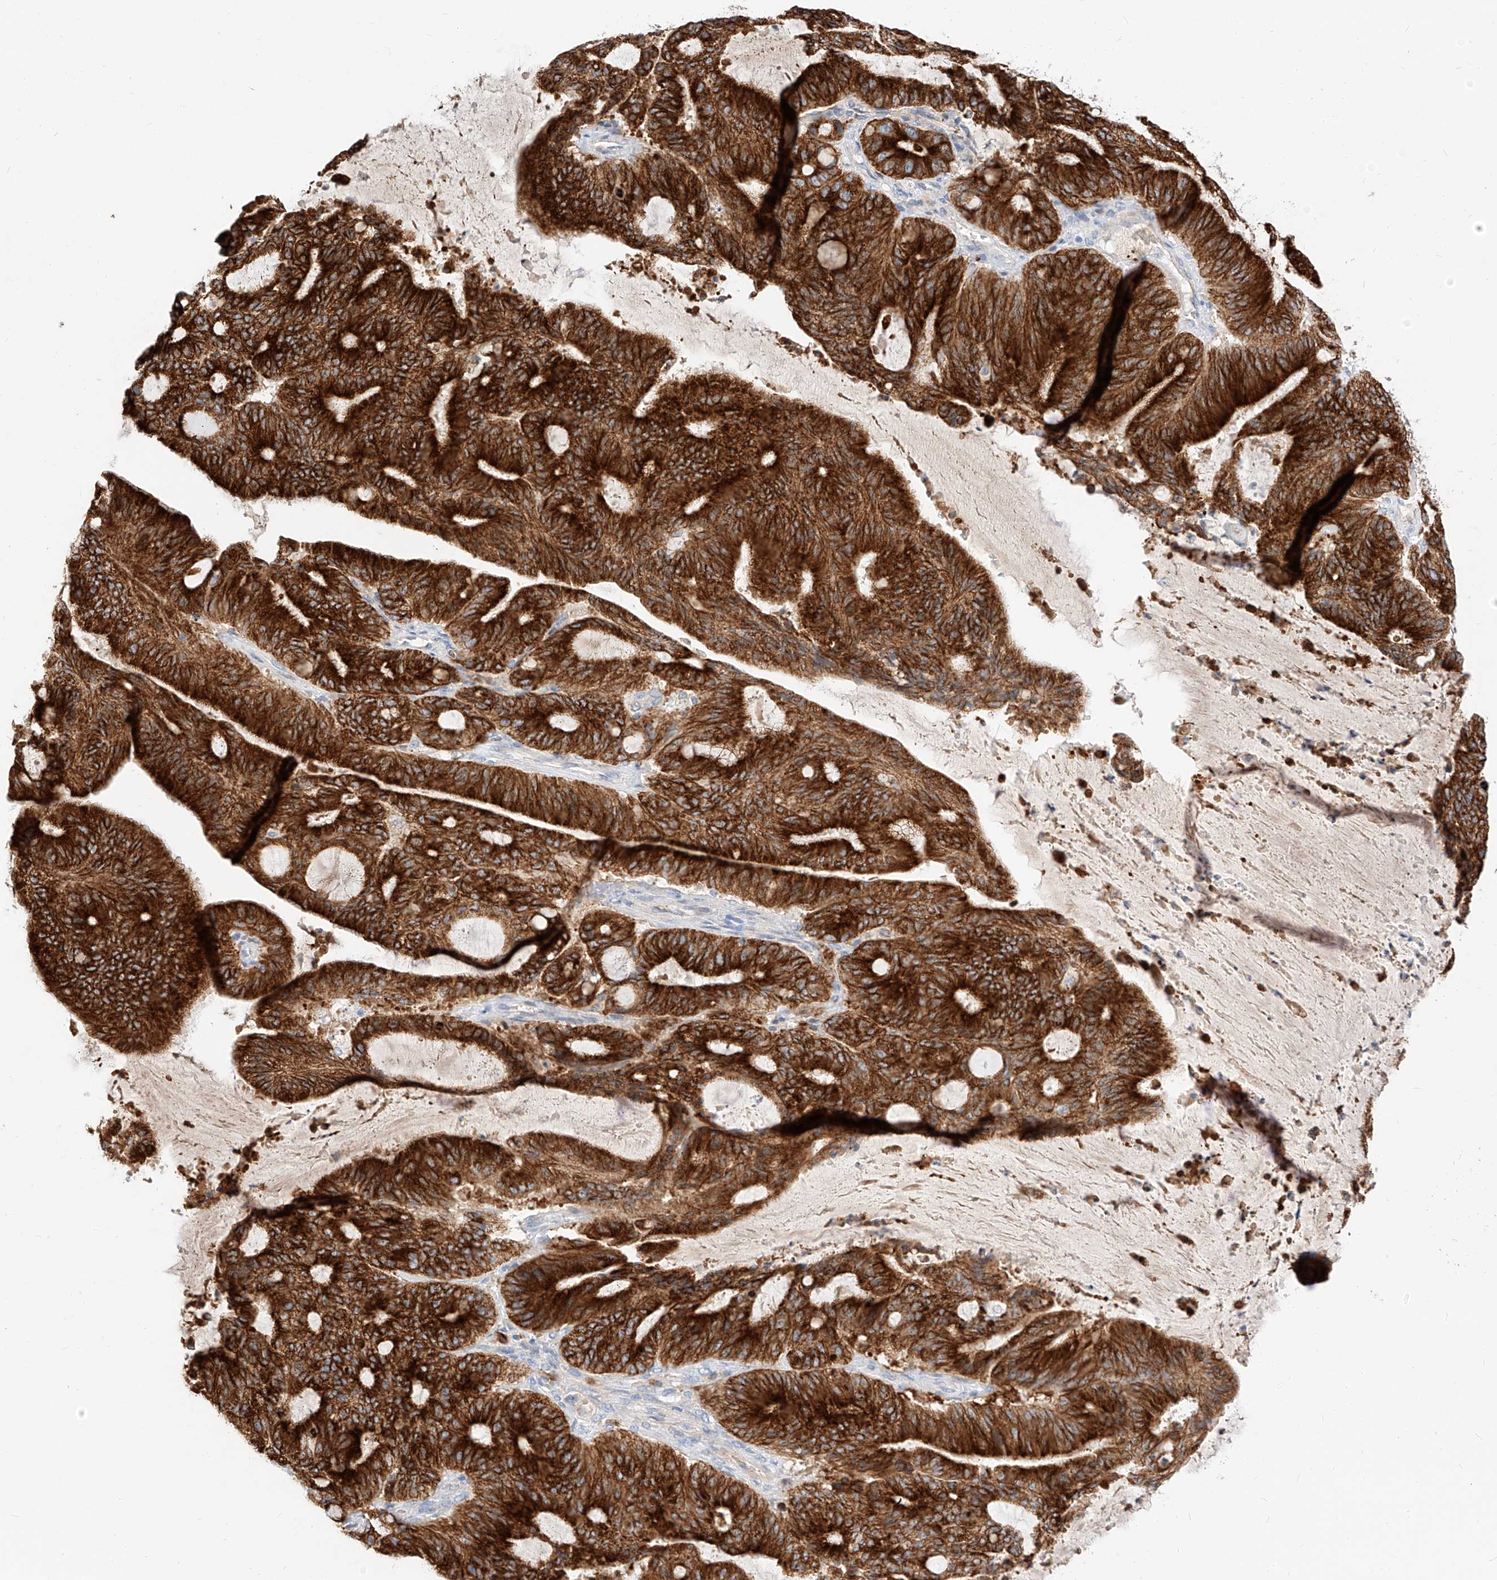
{"staining": {"intensity": "strong", "quantity": ">75%", "location": "cytoplasmic/membranous"}, "tissue": "liver cancer", "cell_type": "Tumor cells", "image_type": "cancer", "snomed": [{"axis": "morphology", "description": "Normal tissue, NOS"}, {"axis": "morphology", "description": "Cholangiocarcinoma"}, {"axis": "topography", "description": "Liver"}, {"axis": "topography", "description": "Peripheral nerve tissue"}], "caption": "Immunohistochemical staining of human liver cancer demonstrates high levels of strong cytoplasmic/membranous protein staining in about >75% of tumor cells.", "gene": "MAP7", "patient": {"sex": "female", "age": 73}}